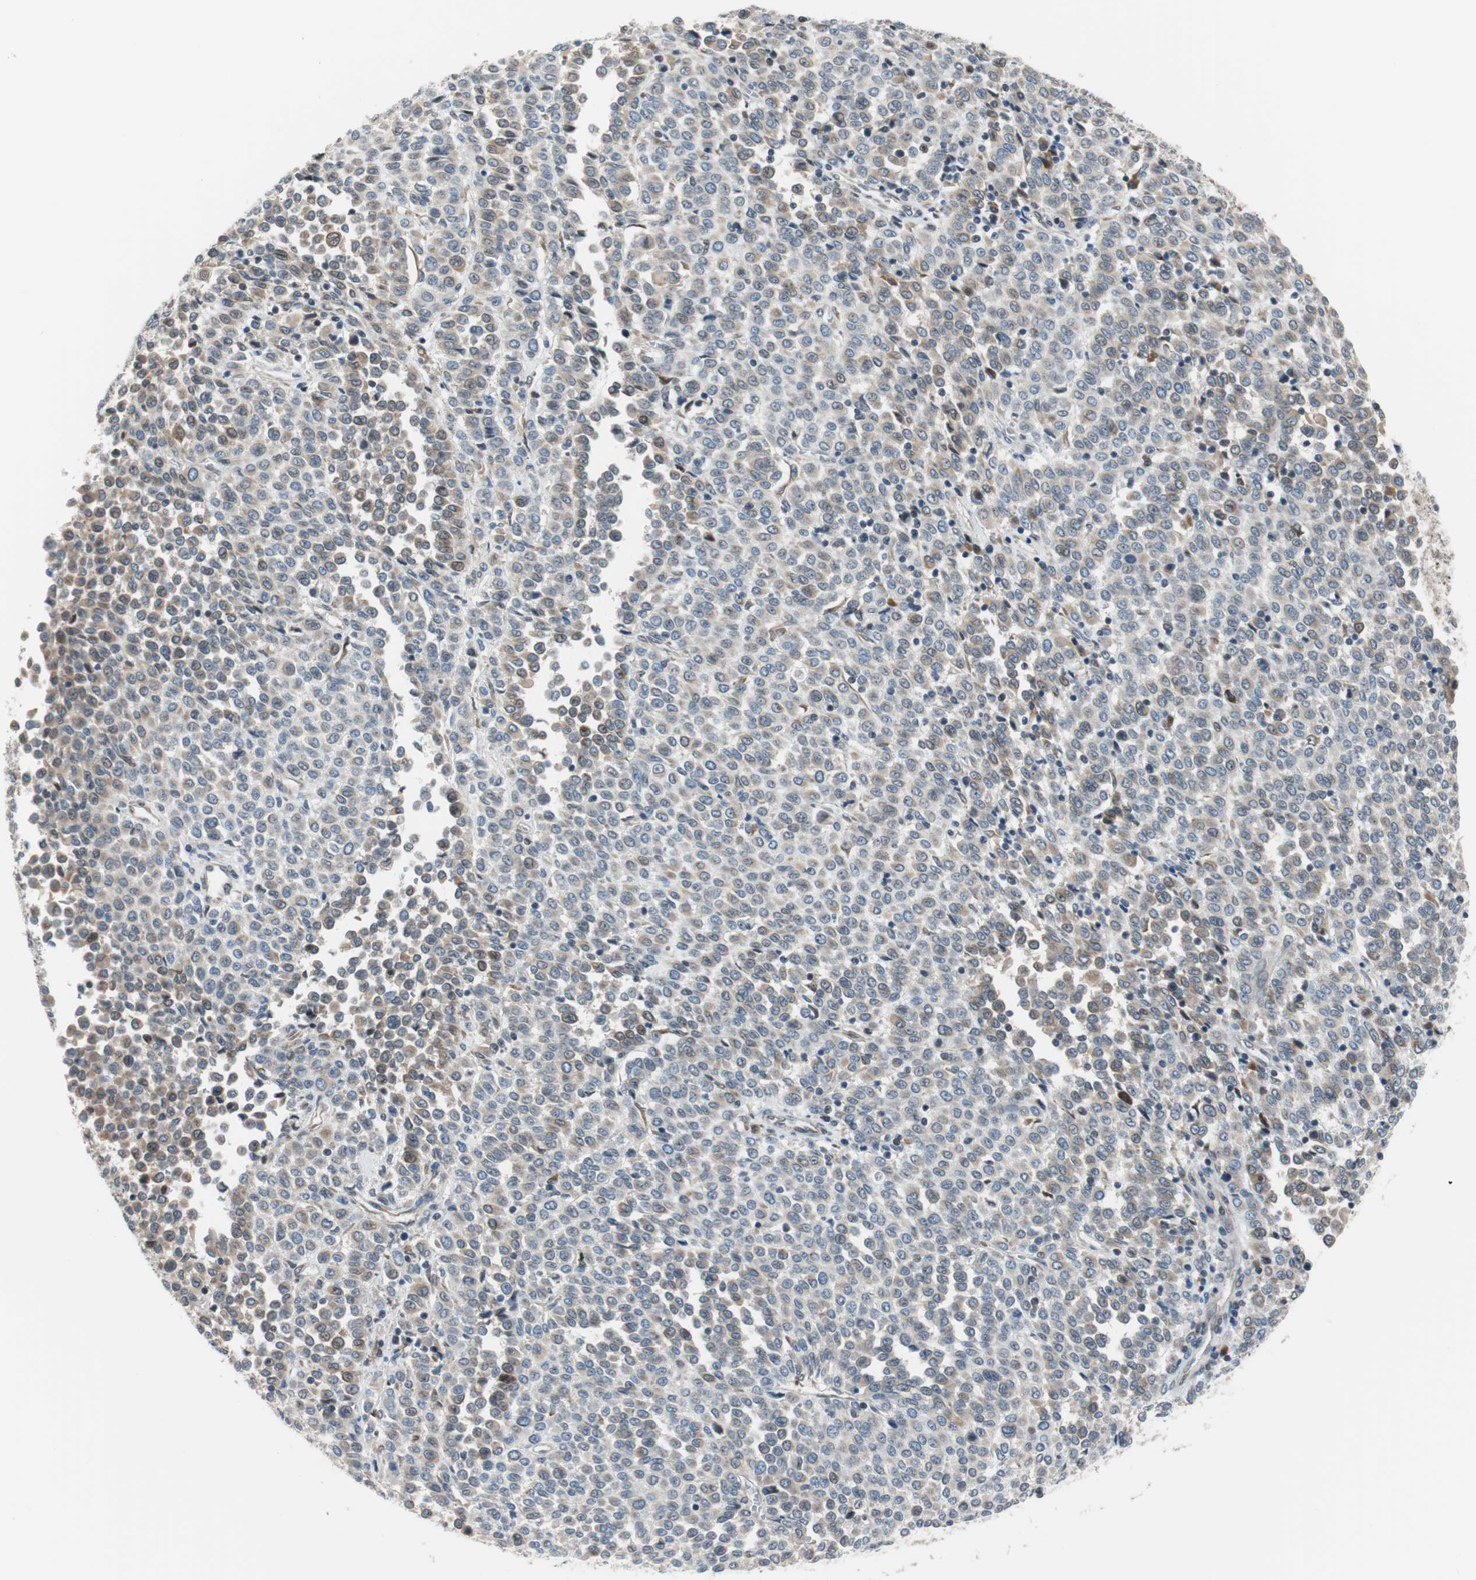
{"staining": {"intensity": "weak", "quantity": ">75%", "location": "cytoplasmic/membranous"}, "tissue": "melanoma", "cell_type": "Tumor cells", "image_type": "cancer", "snomed": [{"axis": "morphology", "description": "Malignant melanoma, Metastatic site"}, {"axis": "topography", "description": "Pancreas"}], "caption": "Protein staining exhibits weak cytoplasmic/membranous staining in approximately >75% of tumor cells in melanoma. The staining was performed using DAB to visualize the protein expression in brown, while the nuclei were stained in blue with hematoxylin (Magnification: 20x).", "gene": "TMED7", "patient": {"sex": "female", "age": 30}}